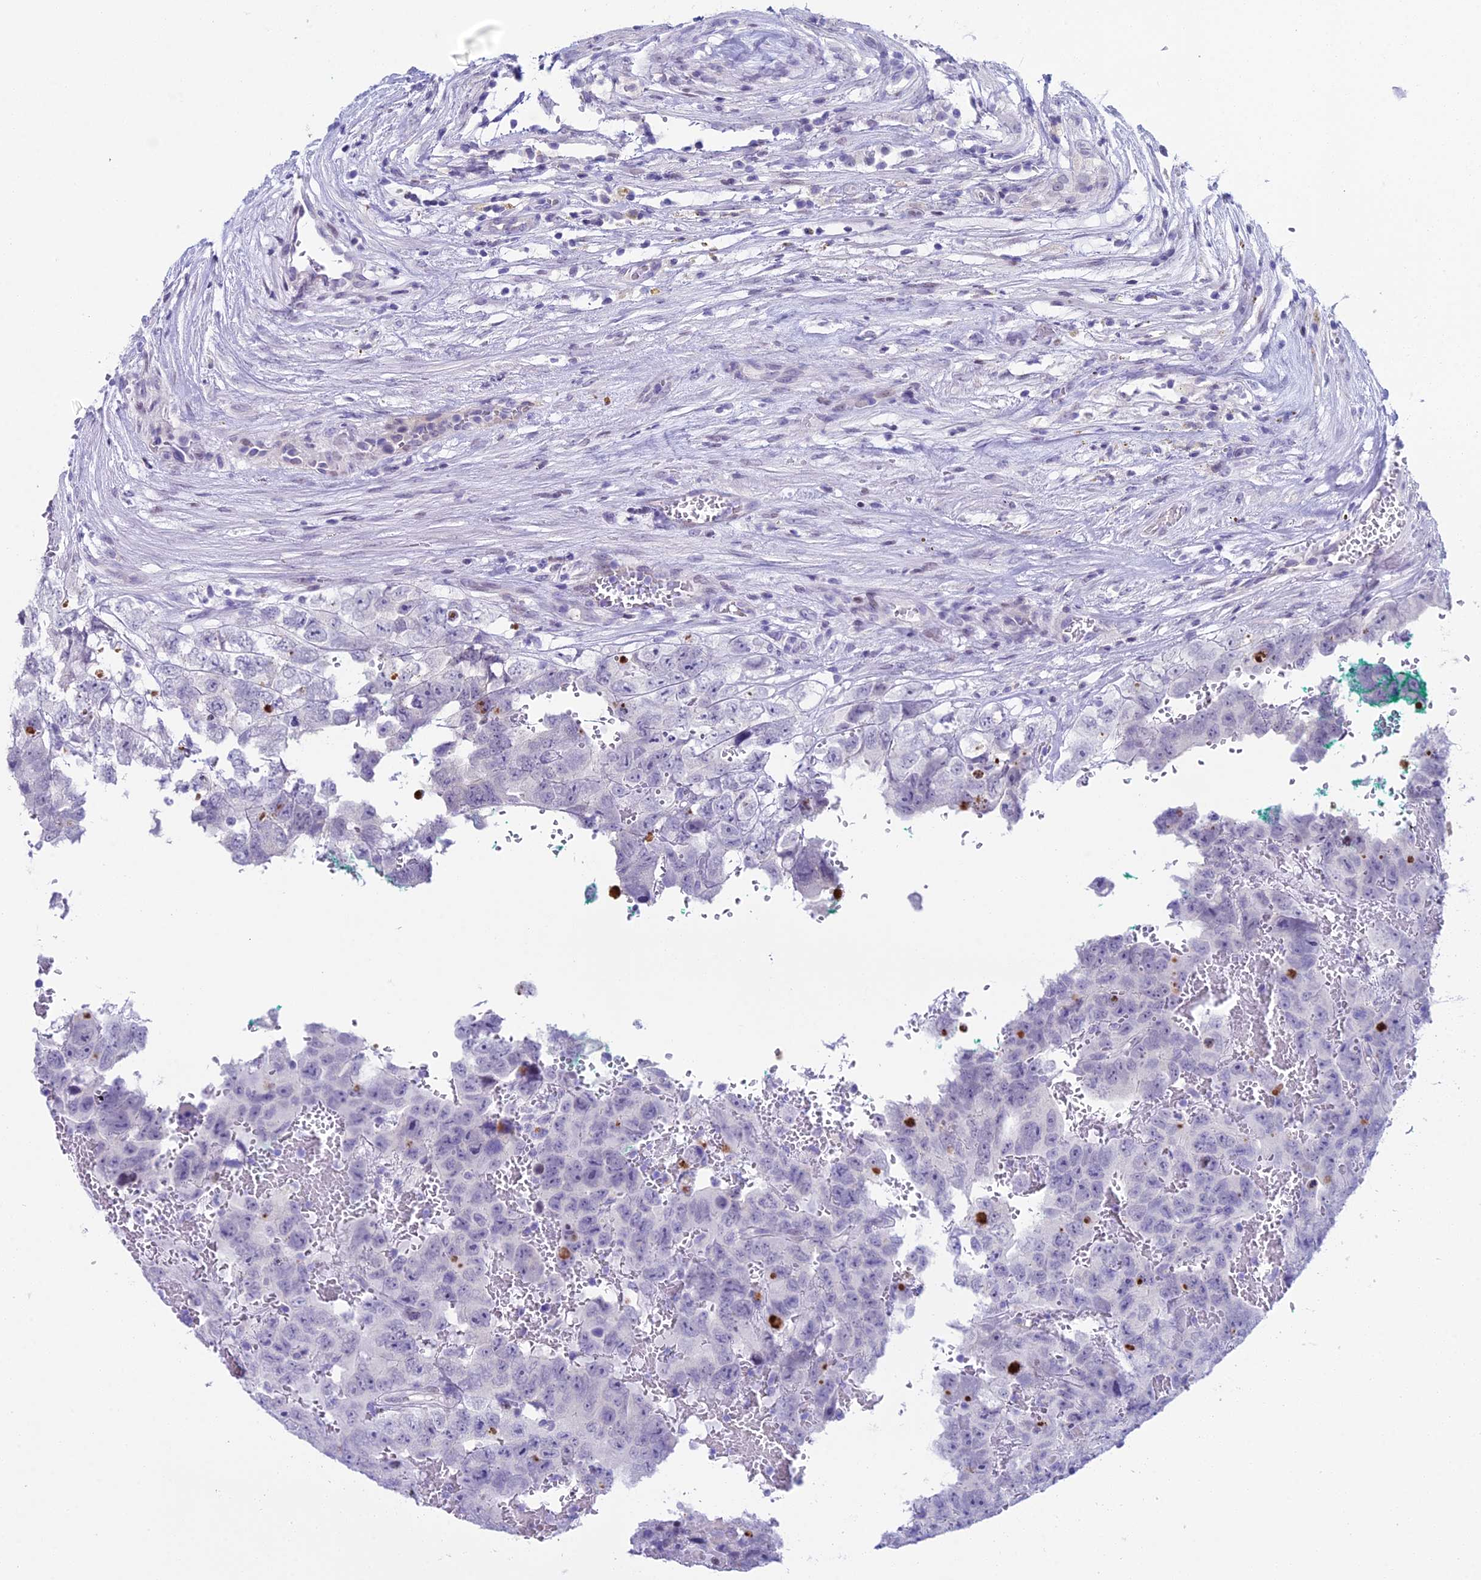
{"staining": {"intensity": "negative", "quantity": "none", "location": "none"}, "tissue": "testis cancer", "cell_type": "Tumor cells", "image_type": "cancer", "snomed": [{"axis": "morphology", "description": "Carcinoma, Embryonal, NOS"}, {"axis": "topography", "description": "Testis"}], "caption": "Immunohistochemistry photomicrograph of human testis cancer (embryonal carcinoma) stained for a protein (brown), which demonstrates no positivity in tumor cells. Nuclei are stained in blue.", "gene": "CC2D2A", "patient": {"sex": "male", "age": 45}}